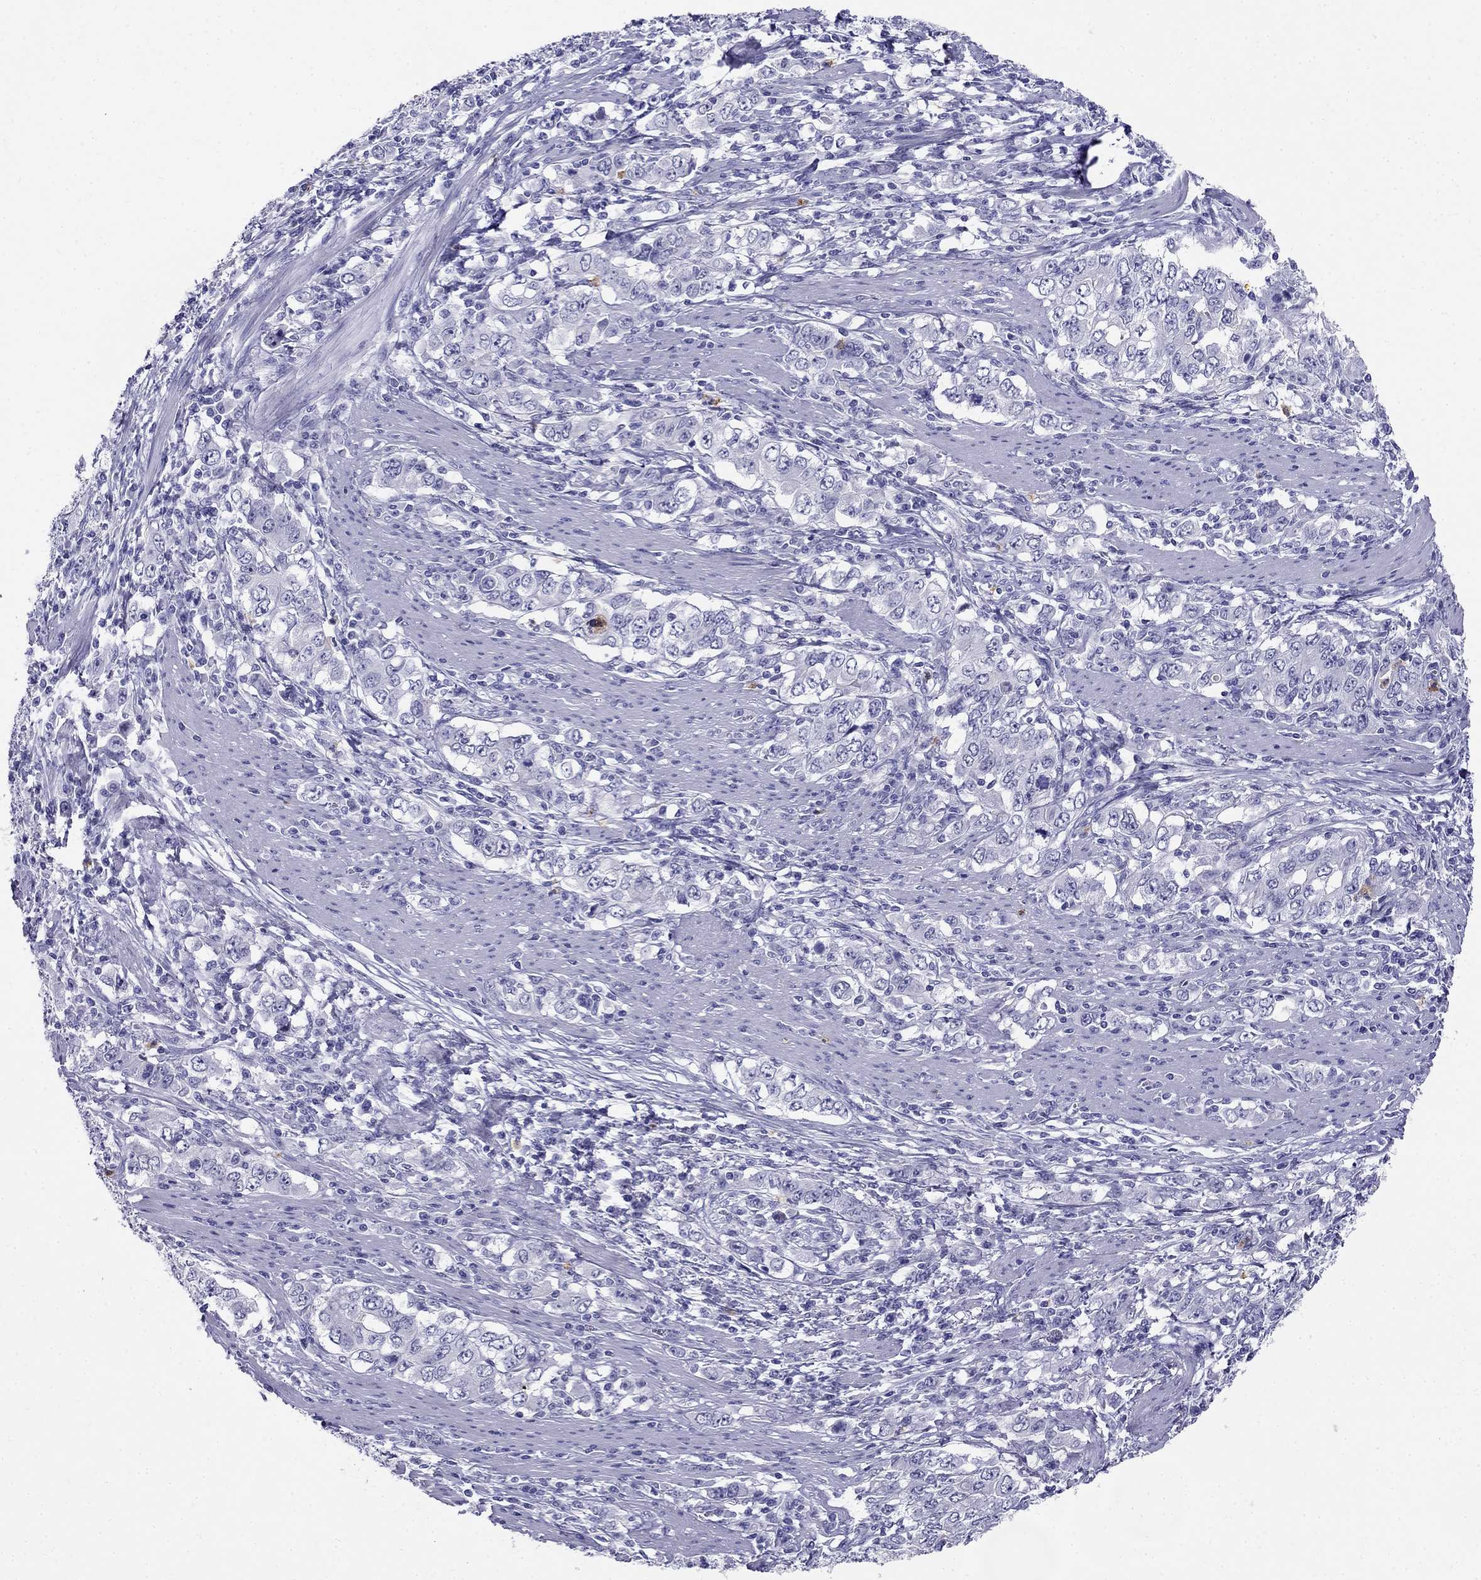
{"staining": {"intensity": "negative", "quantity": "none", "location": "none"}, "tissue": "stomach cancer", "cell_type": "Tumor cells", "image_type": "cancer", "snomed": [{"axis": "morphology", "description": "Adenocarcinoma, NOS"}, {"axis": "topography", "description": "Stomach, lower"}], "caption": "Tumor cells show no significant protein staining in adenocarcinoma (stomach).", "gene": "PPP1R36", "patient": {"sex": "female", "age": 72}}